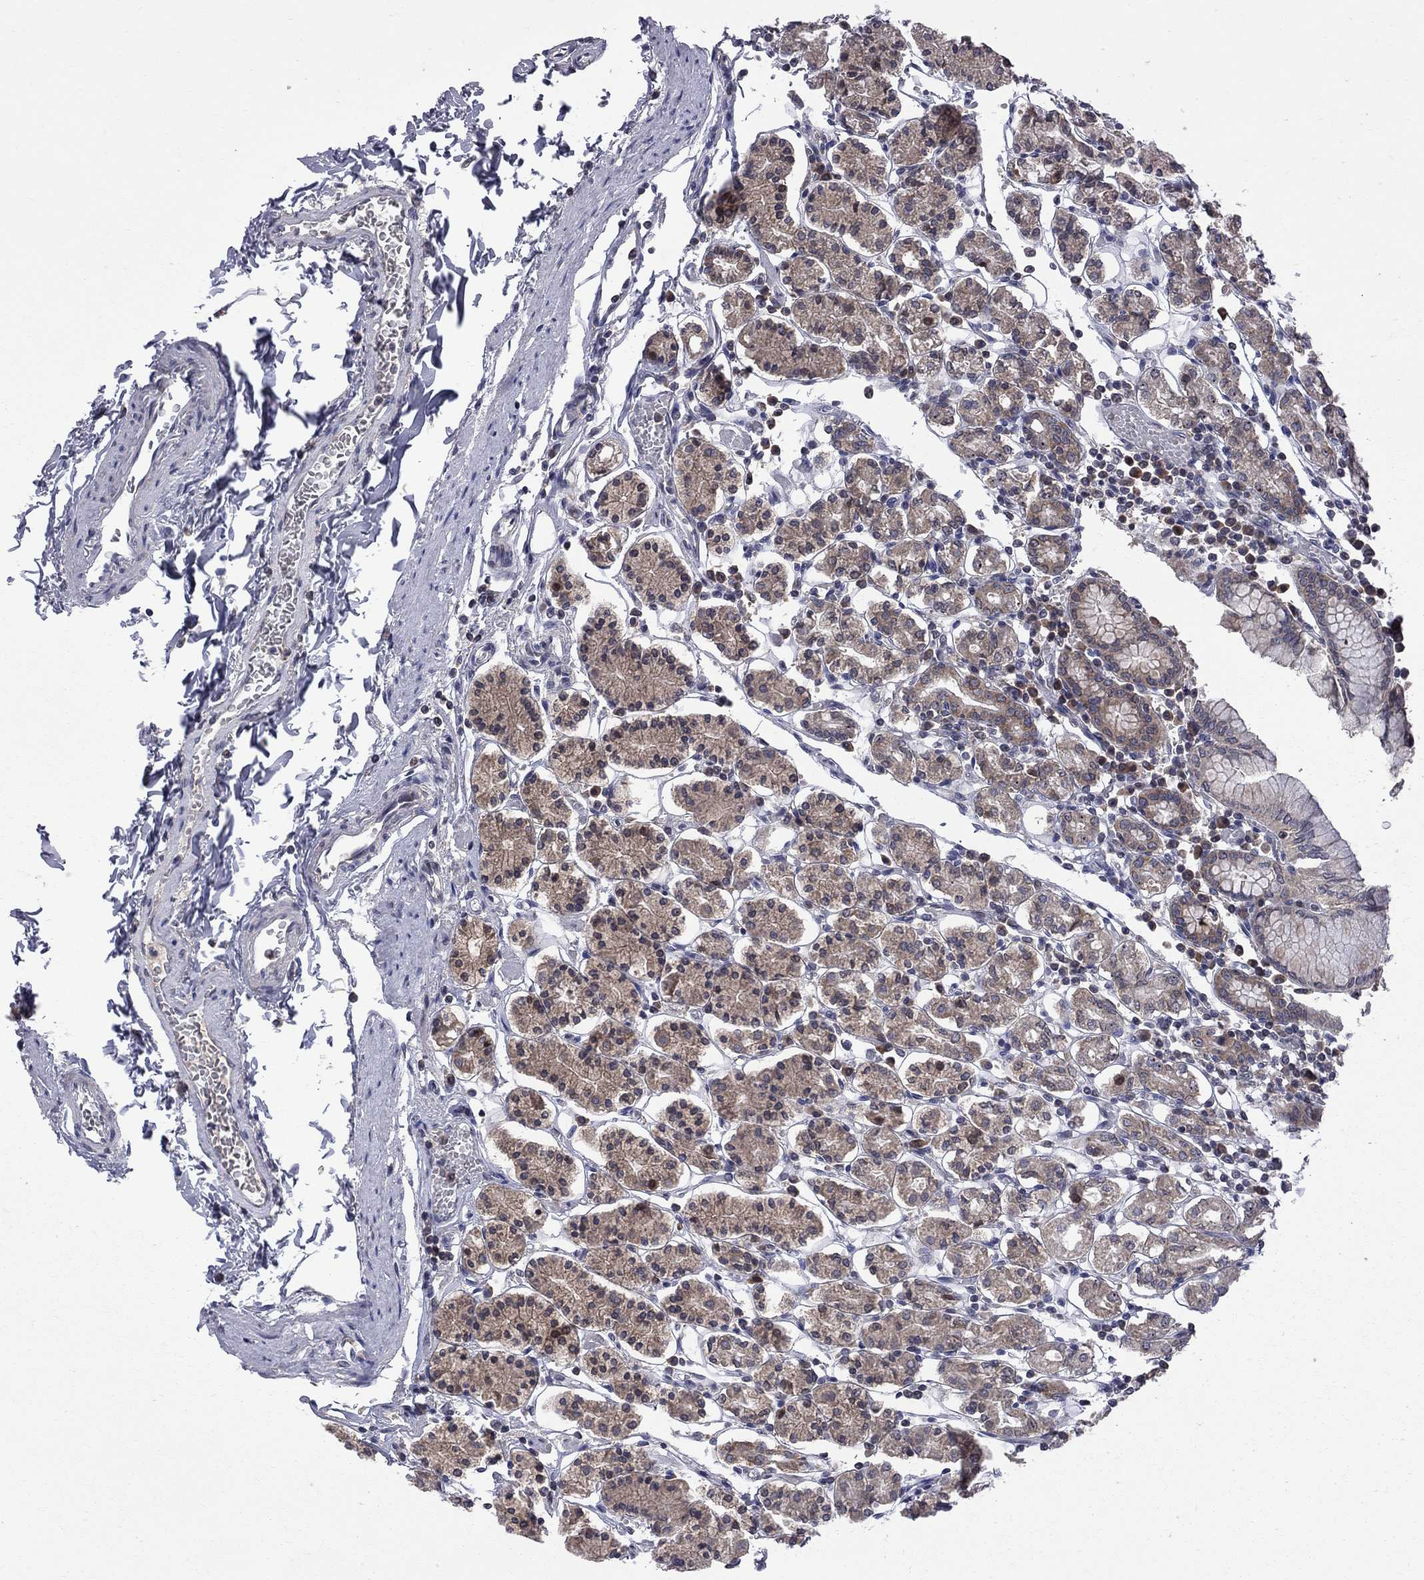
{"staining": {"intensity": "moderate", "quantity": ">75%", "location": "cytoplasmic/membranous"}, "tissue": "stomach", "cell_type": "Glandular cells", "image_type": "normal", "snomed": [{"axis": "morphology", "description": "Normal tissue, NOS"}, {"axis": "topography", "description": "Stomach, upper"}, {"axis": "topography", "description": "Stomach"}], "caption": "Glandular cells show medium levels of moderate cytoplasmic/membranous staining in approximately >75% of cells in unremarkable human stomach.", "gene": "CNOT11", "patient": {"sex": "male", "age": 62}}